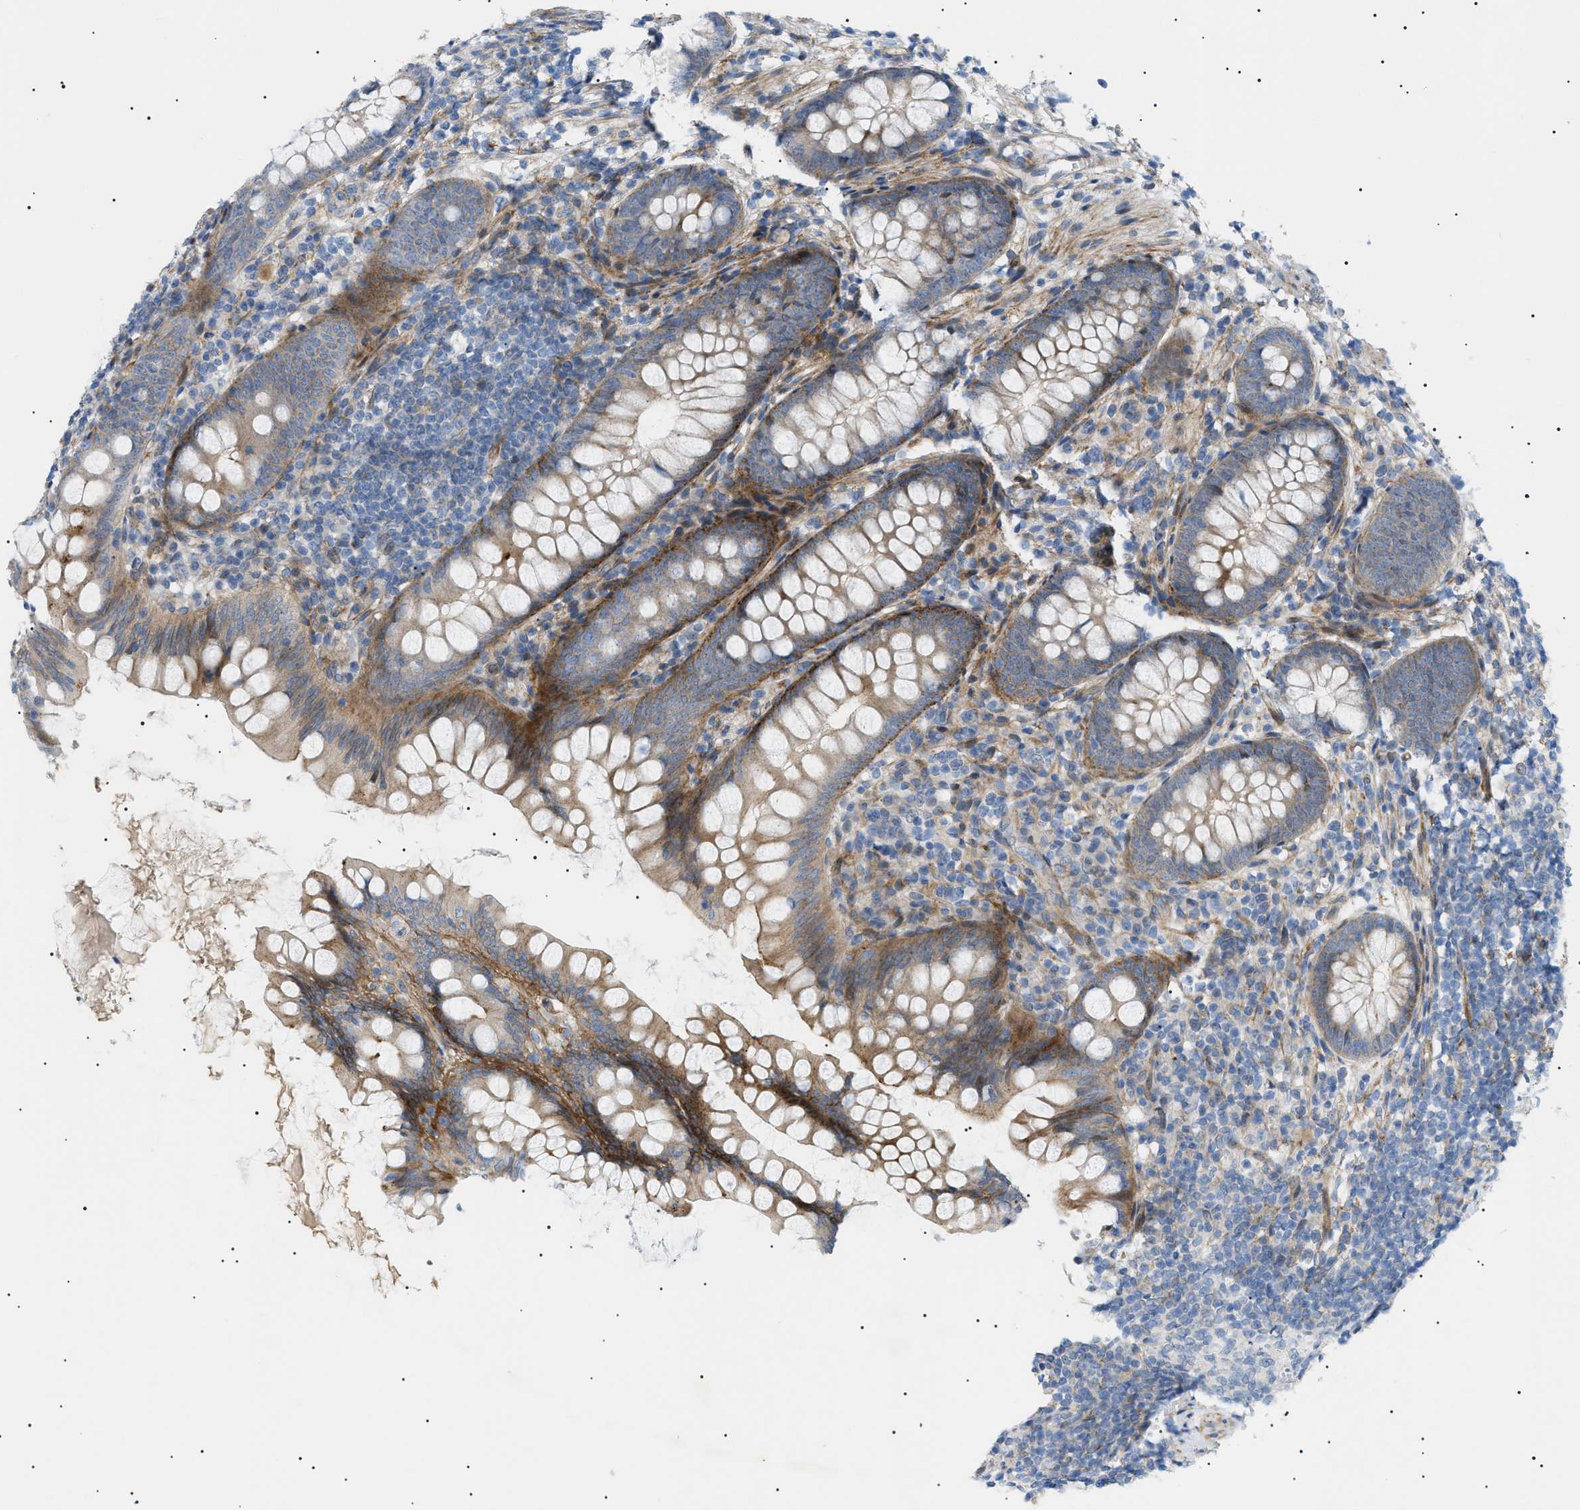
{"staining": {"intensity": "moderate", "quantity": ">75%", "location": "cytoplasmic/membranous"}, "tissue": "appendix", "cell_type": "Glandular cells", "image_type": "normal", "snomed": [{"axis": "morphology", "description": "Normal tissue, NOS"}, {"axis": "topography", "description": "Appendix"}], "caption": "Immunohistochemistry of unremarkable appendix reveals medium levels of moderate cytoplasmic/membranous expression in approximately >75% of glandular cells.", "gene": "SFXN5", "patient": {"sex": "female", "age": 77}}